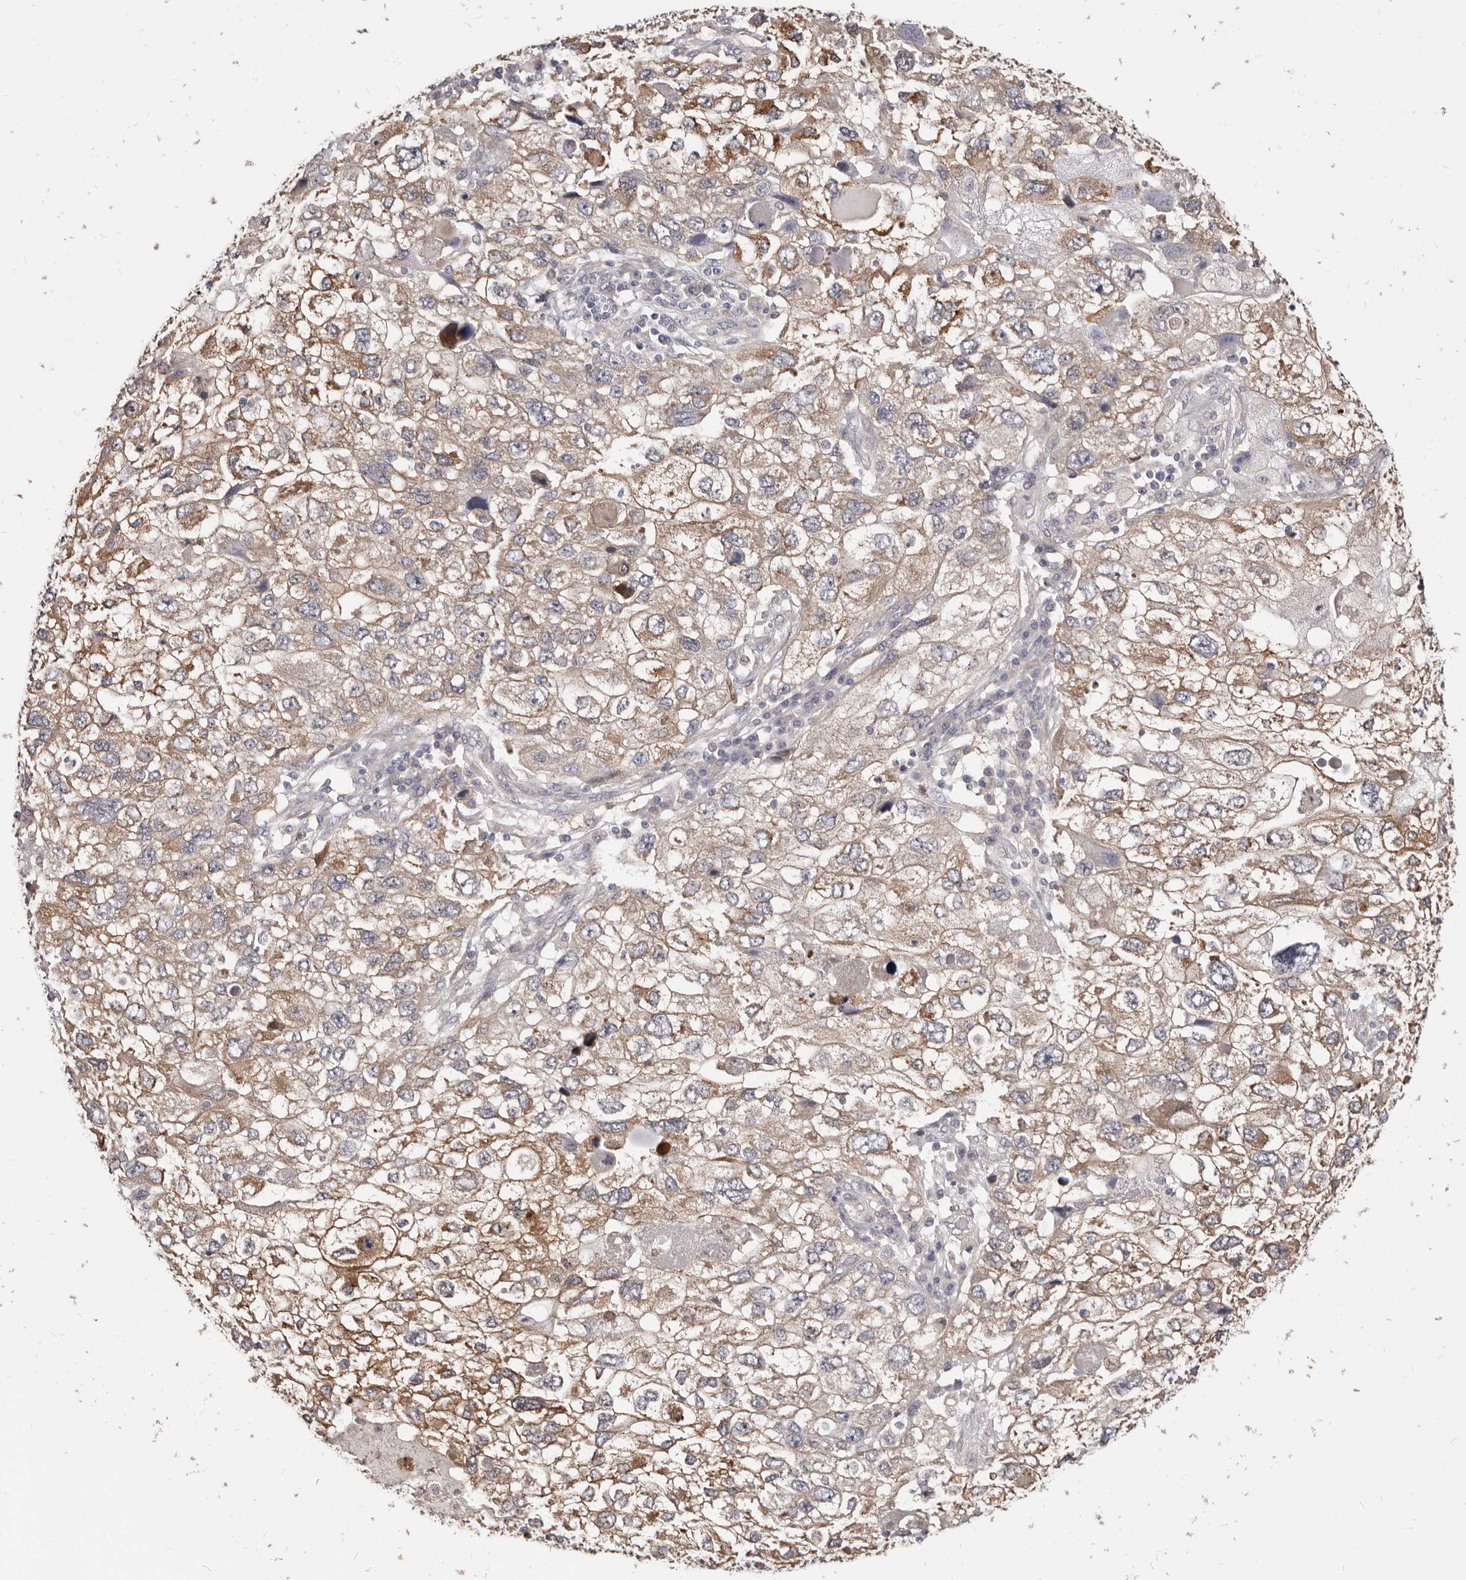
{"staining": {"intensity": "moderate", "quantity": ">75%", "location": "cytoplasmic/membranous"}, "tissue": "endometrial cancer", "cell_type": "Tumor cells", "image_type": "cancer", "snomed": [{"axis": "morphology", "description": "Adenocarcinoma, NOS"}, {"axis": "topography", "description": "Endometrium"}], "caption": "Human endometrial cancer (adenocarcinoma) stained with a protein marker shows moderate staining in tumor cells.", "gene": "TC2N", "patient": {"sex": "female", "age": 49}}